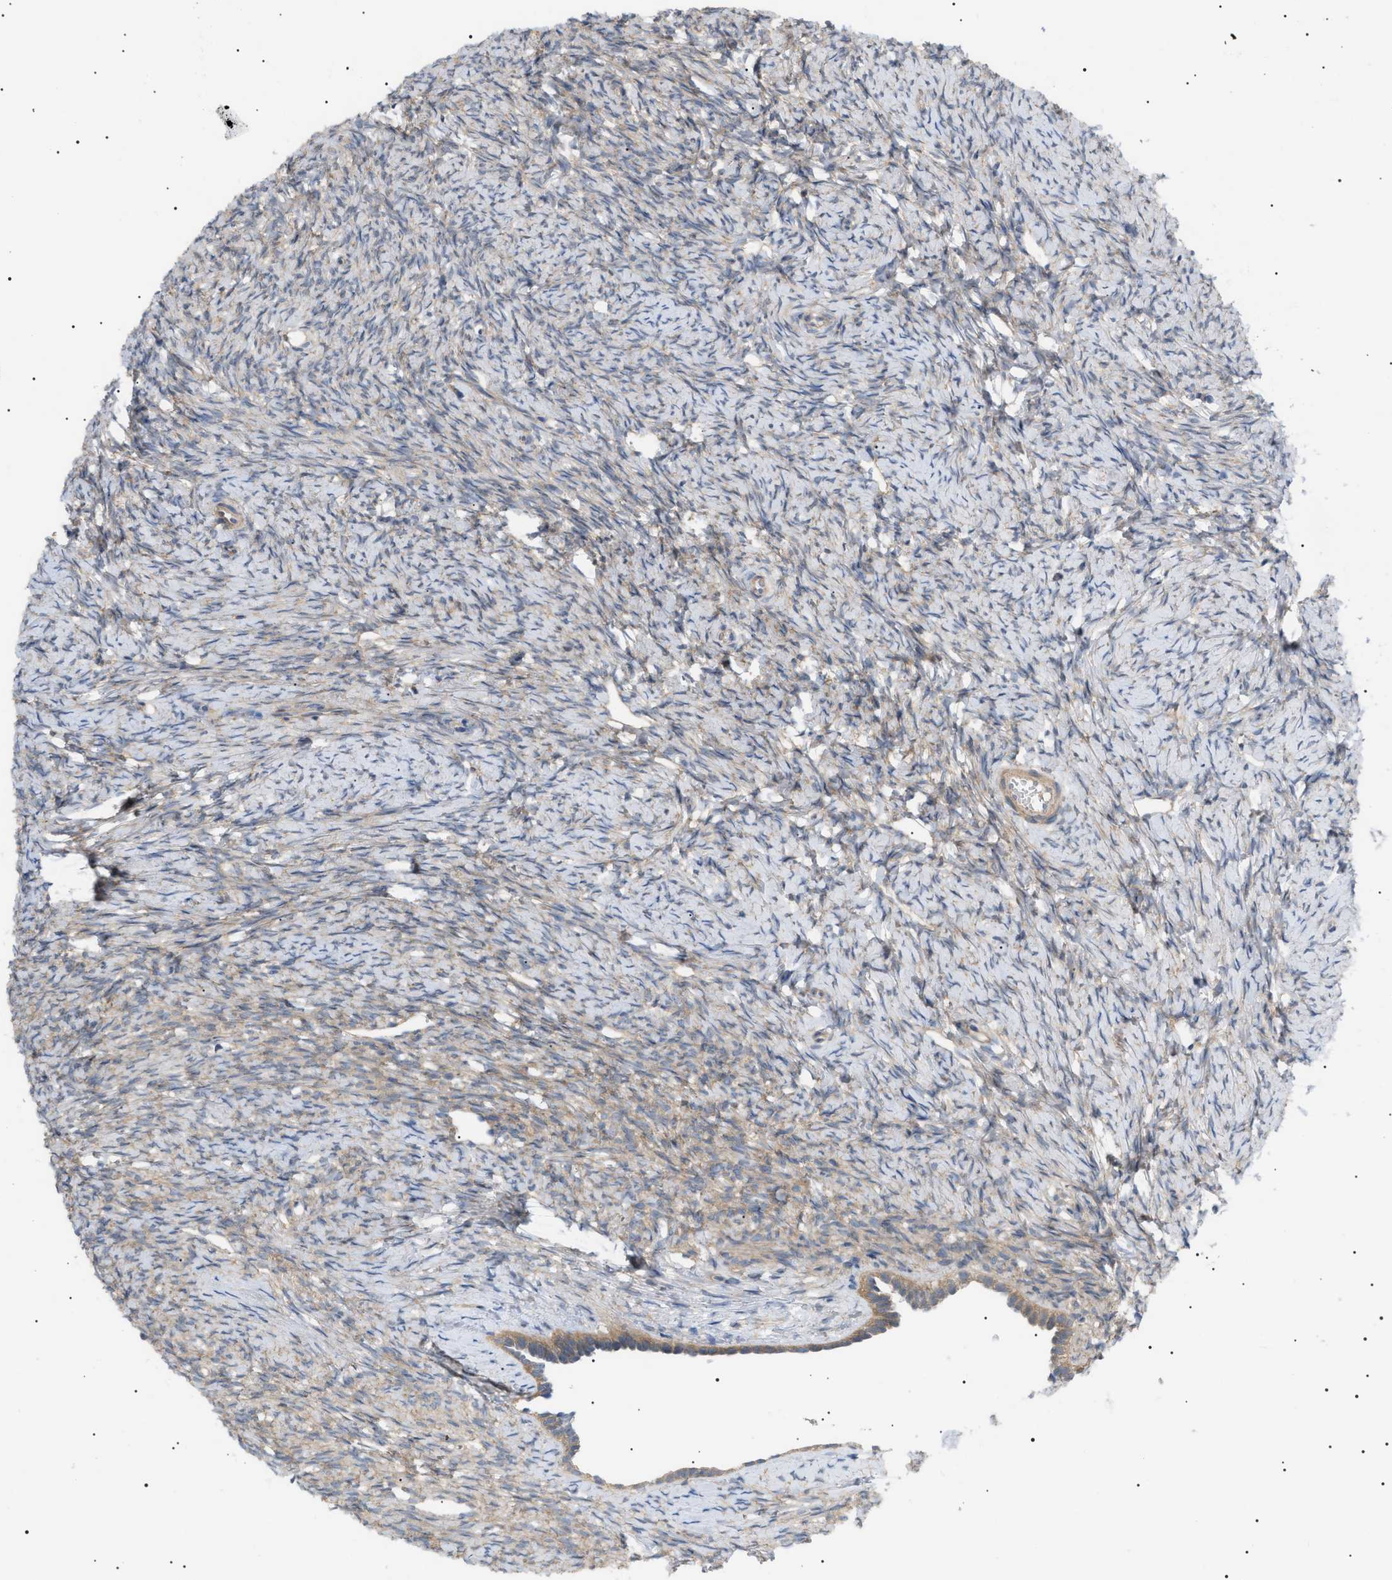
{"staining": {"intensity": "weak", "quantity": "25%-75%", "location": "cytoplasmic/membranous"}, "tissue": "ovary", "cell_type": "Ovarian stroma cells", "image_type": "normal", "snomed": [{"axis": "morphology", "description": "Normal tissue, NOS"}, {"axis": "topography", "description": "Ovary"}], "caption": "Immunohistochemistry histopathology image of normal ovary: human ovary stained using IHC demonstrates low levels of weak protein expression localized specifically in the cytoplasmic/membranous of ovarian stroma cells, appearing as a cytoplasmic/membranous brown color.", "gene": "IRS2", "patient": {"sex": "female", "age": 33}}